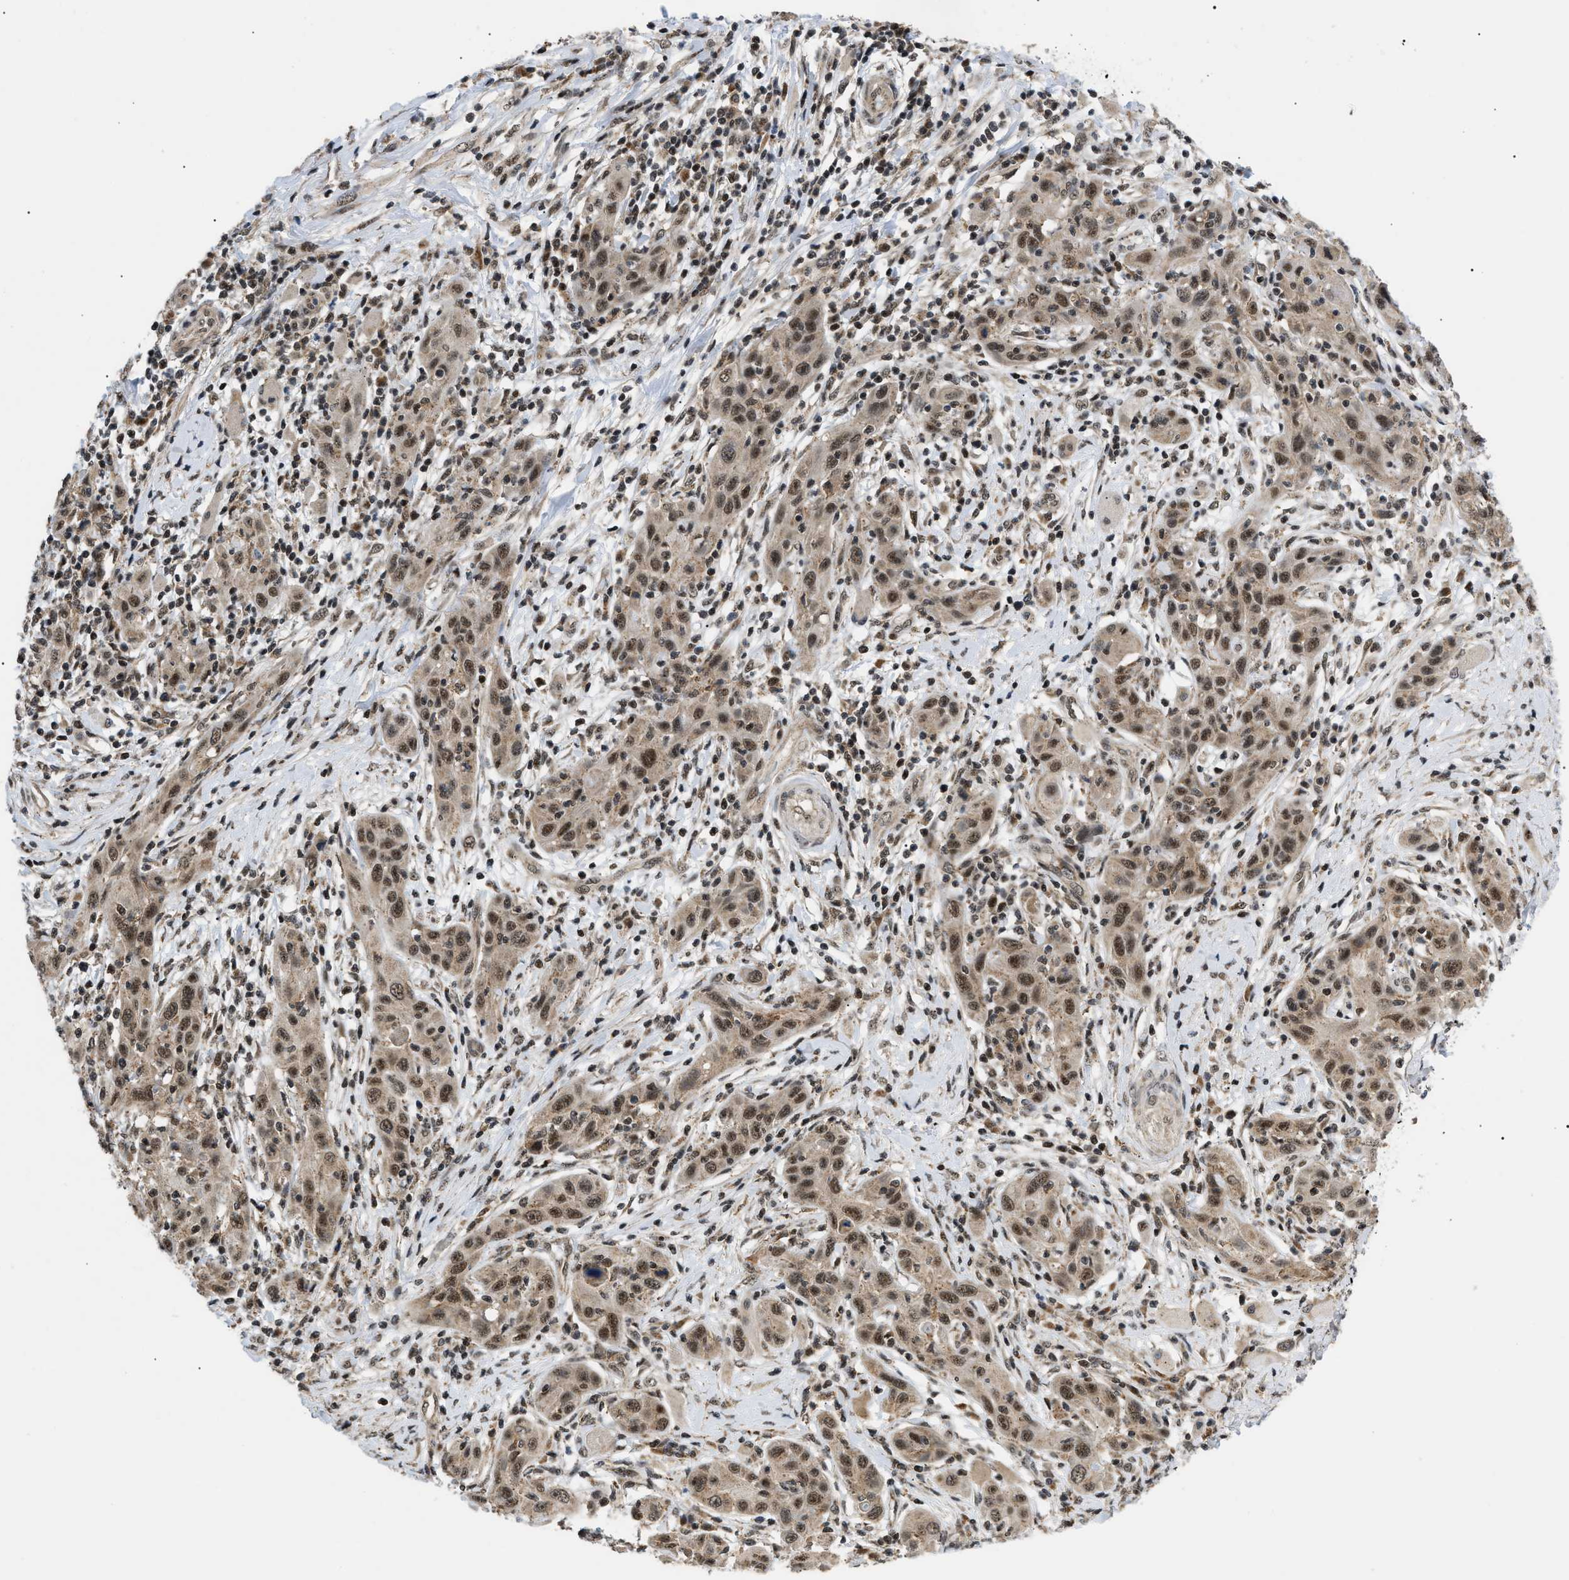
{"staining": {"intensity": "weak", "quantity": ">75%", "location": "cytoplasmic/membranous,nuclear"}, "tissue": "skin cancer", "cell_type": "Tumor cells", "image_type": "cancer", "snomed": [{"axis": "morphology", "description": "Squamous cell carcinoma, NOS"}, {"axis": "topography", "description": "Skin"}], "caption": "Immunohistochemistry image of neoplastic tissue: human squamous cell carcinoma (skin) stained using immunohistochemistry (IHC) exhibits low levels of weak protein expression localized specifically in the cytoplasmic/membranous and nuclear of tumor cells, appearing as a cytoplasmic/membranous and nuclear brown color.", "gene": "ZBTB11", "patient": {"sex": "female", "age": 88}}